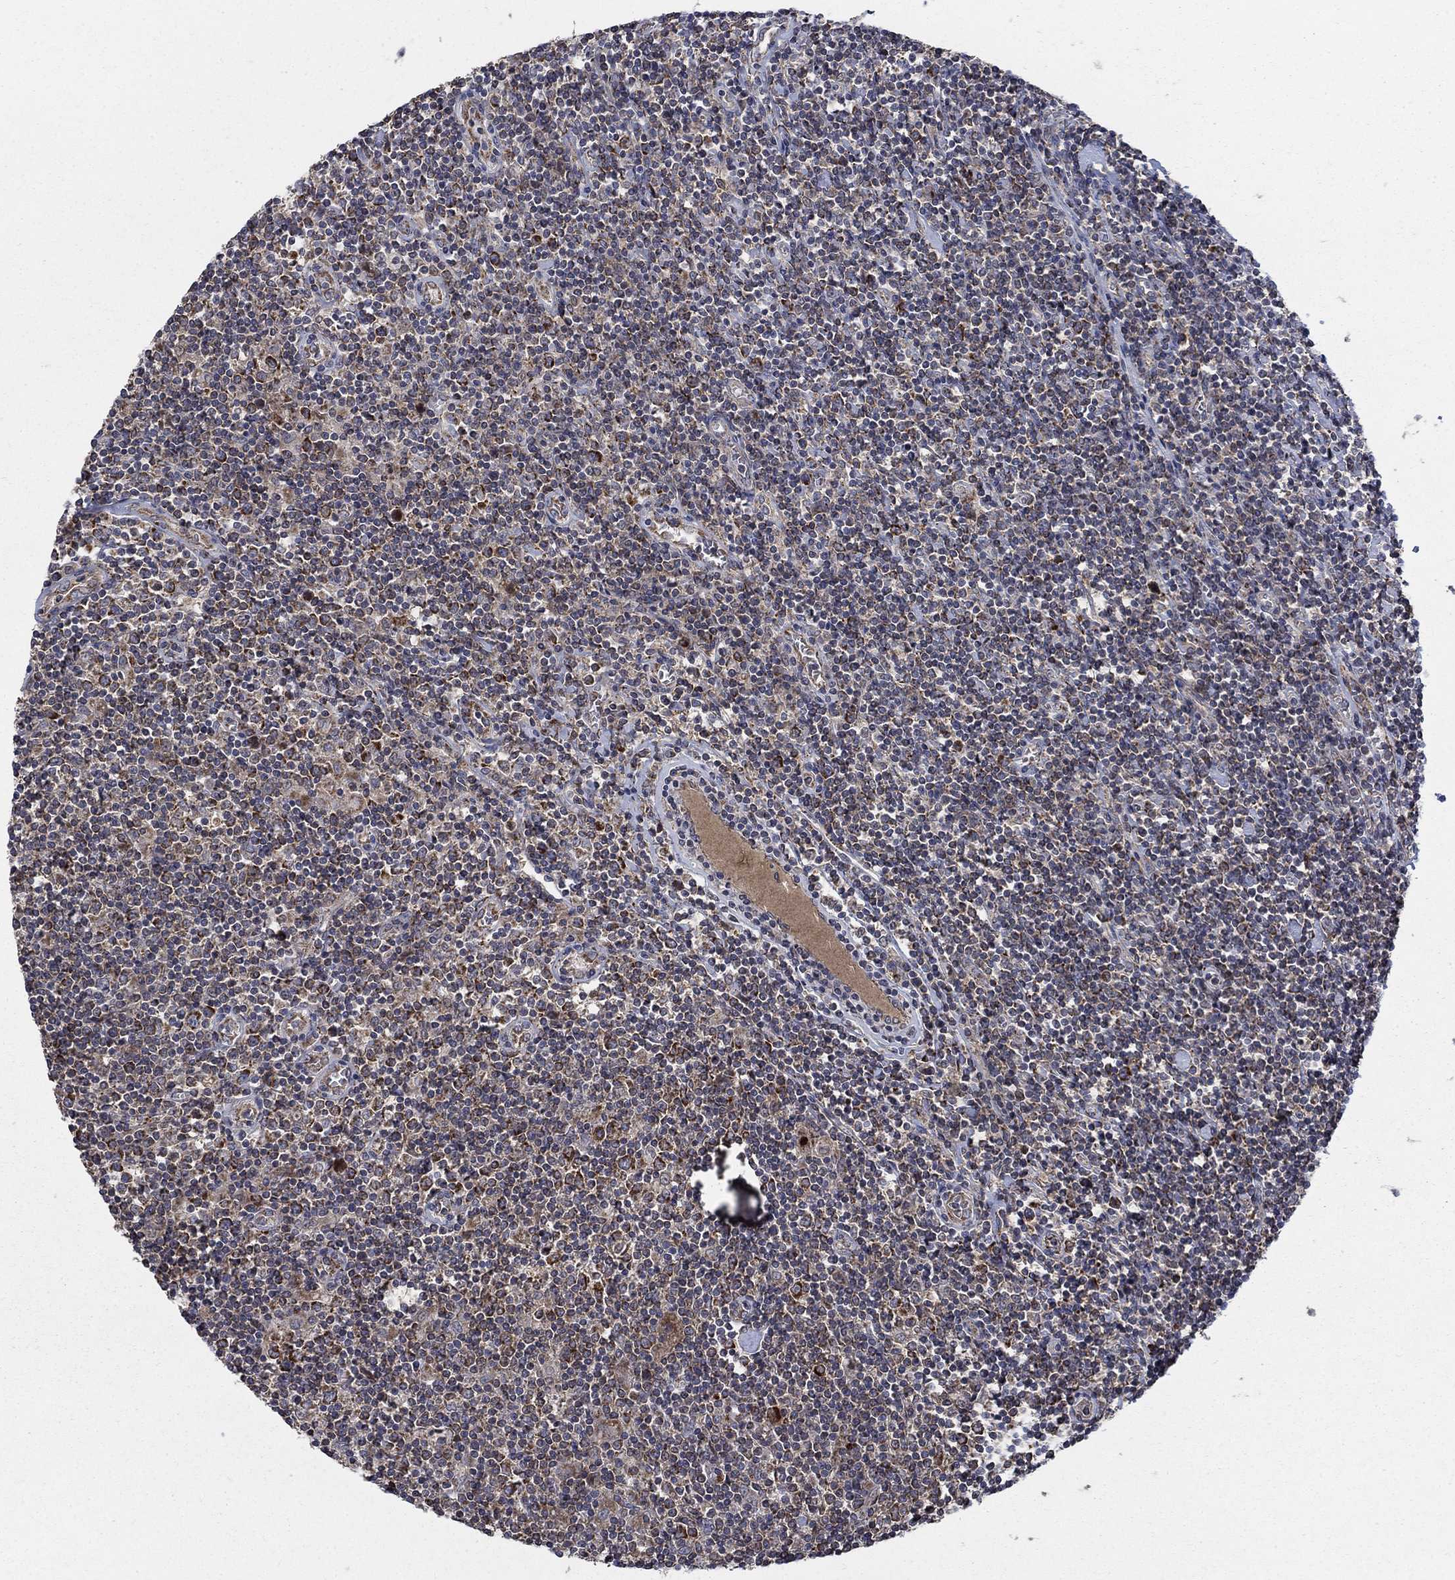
{"staining": {"intensity": "strong", "quantity": "<25%", "location": "cytoplasmic/membranous"}, "tissue": "lymphoma", "cell_type": "Tumor cells", "image_type": "cancer", "snomed": [{"axis": "morphology", "description": "Hodgkin's disease, NOS"}, {"axis": "topography", "description": "Lymph node"}], "caption": "Immunohistochemical staining of human lymphoma demonstrates medium levels of strong cytoplasmic/membranous staining in approximately <25% of tumor cells.", "gene": "NME7", "patient": {"sex": "male", "age": 40}}